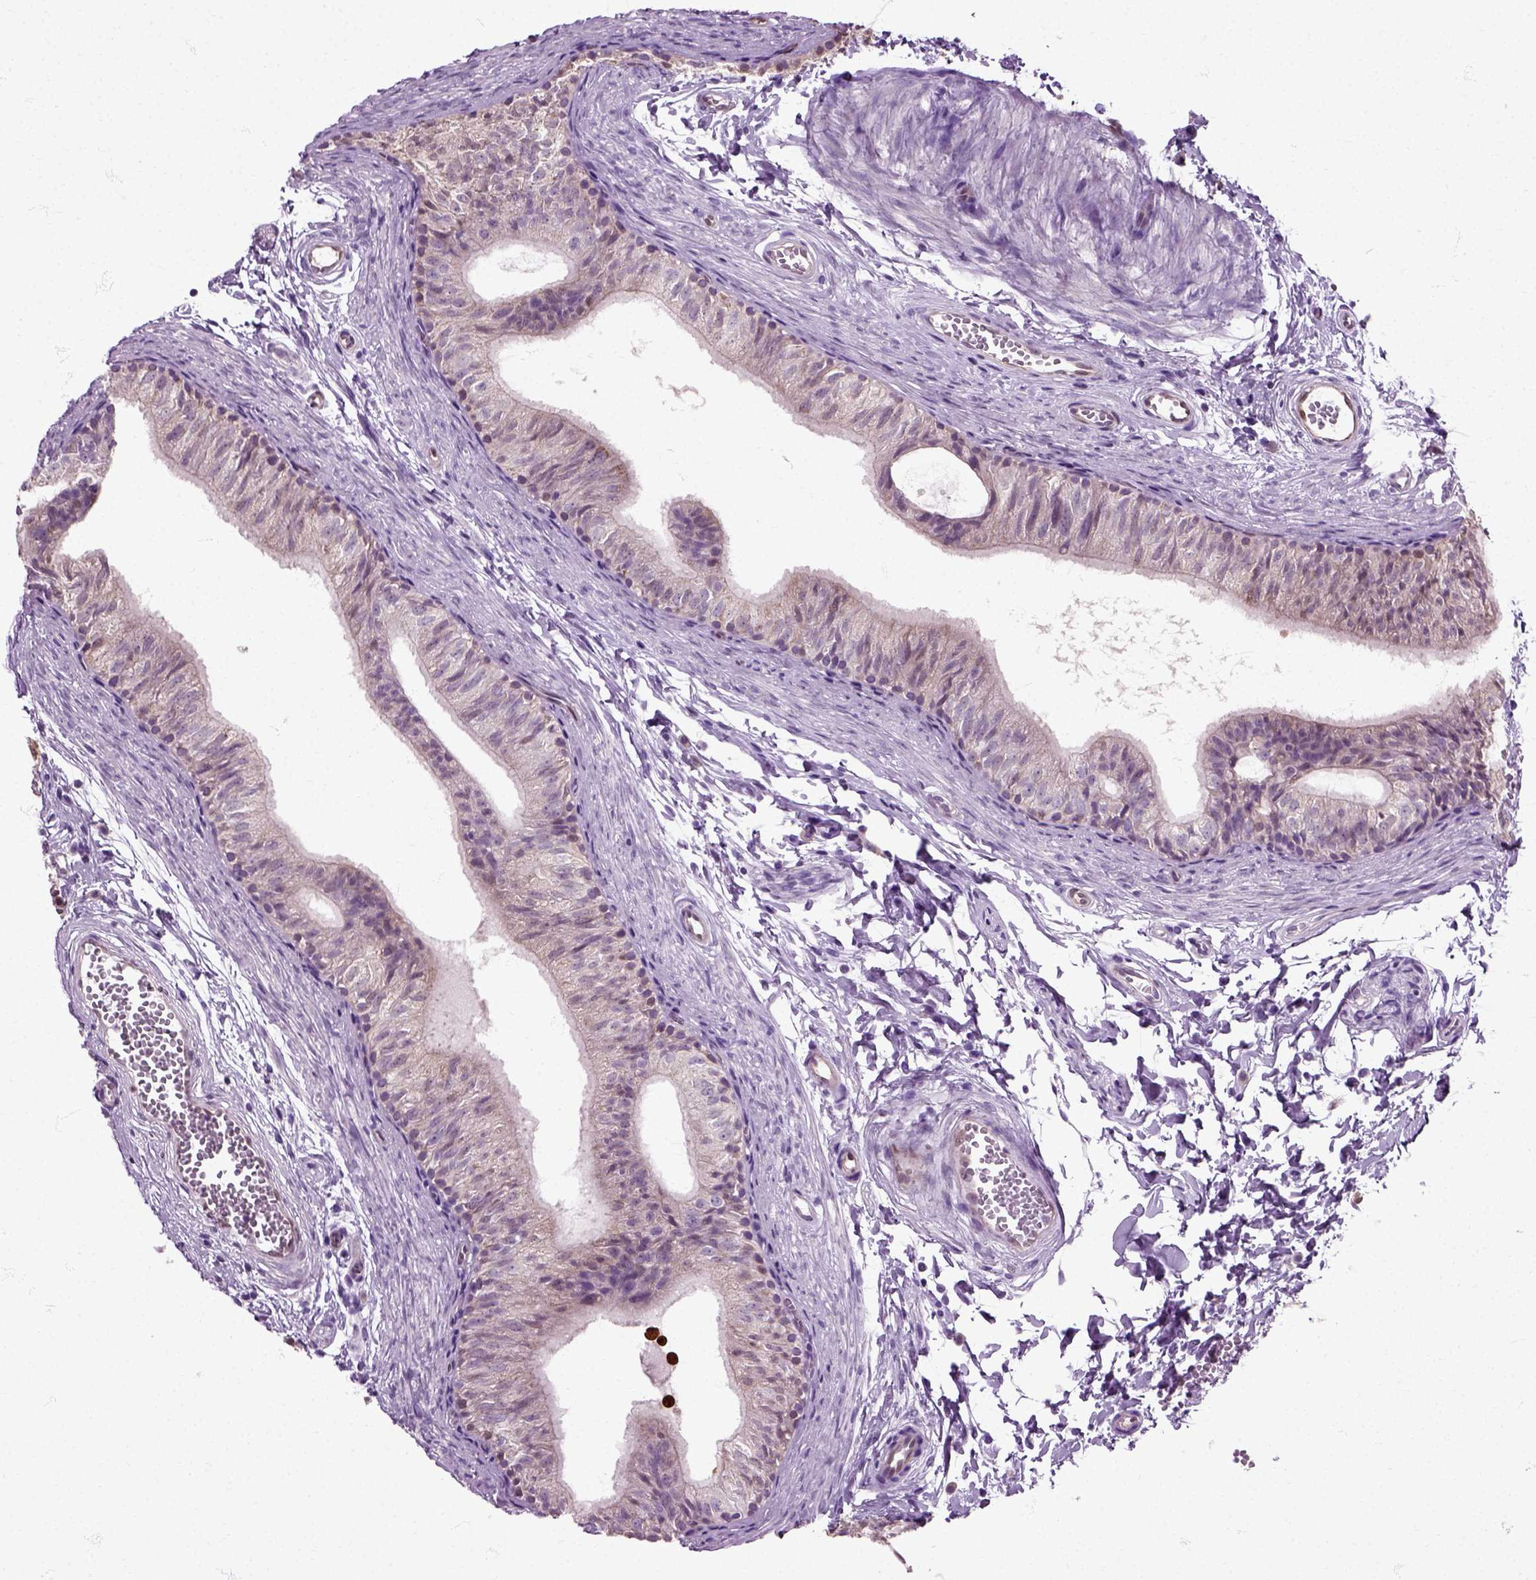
{"staining": {"intensity": "weak", "quantity": "<25%", "location": "cytoplasmic/membranous"}, "tissue": "epididymis", "cell_type": "Glandular cells", "image_type": "normal", "snomed": [{"axis": "morphology", "description": "Normal tissue, NOS"}, {"axis": "topography", "description": "Epididymis"}], "caption": "High power microscopy histopathology image of an immunohistochemistry histopathology image of normal epididymis, revealing no significant positivity in glandular cells.", "gene": "HSPA2", "patient": {"sex": "male", "age": 22}}